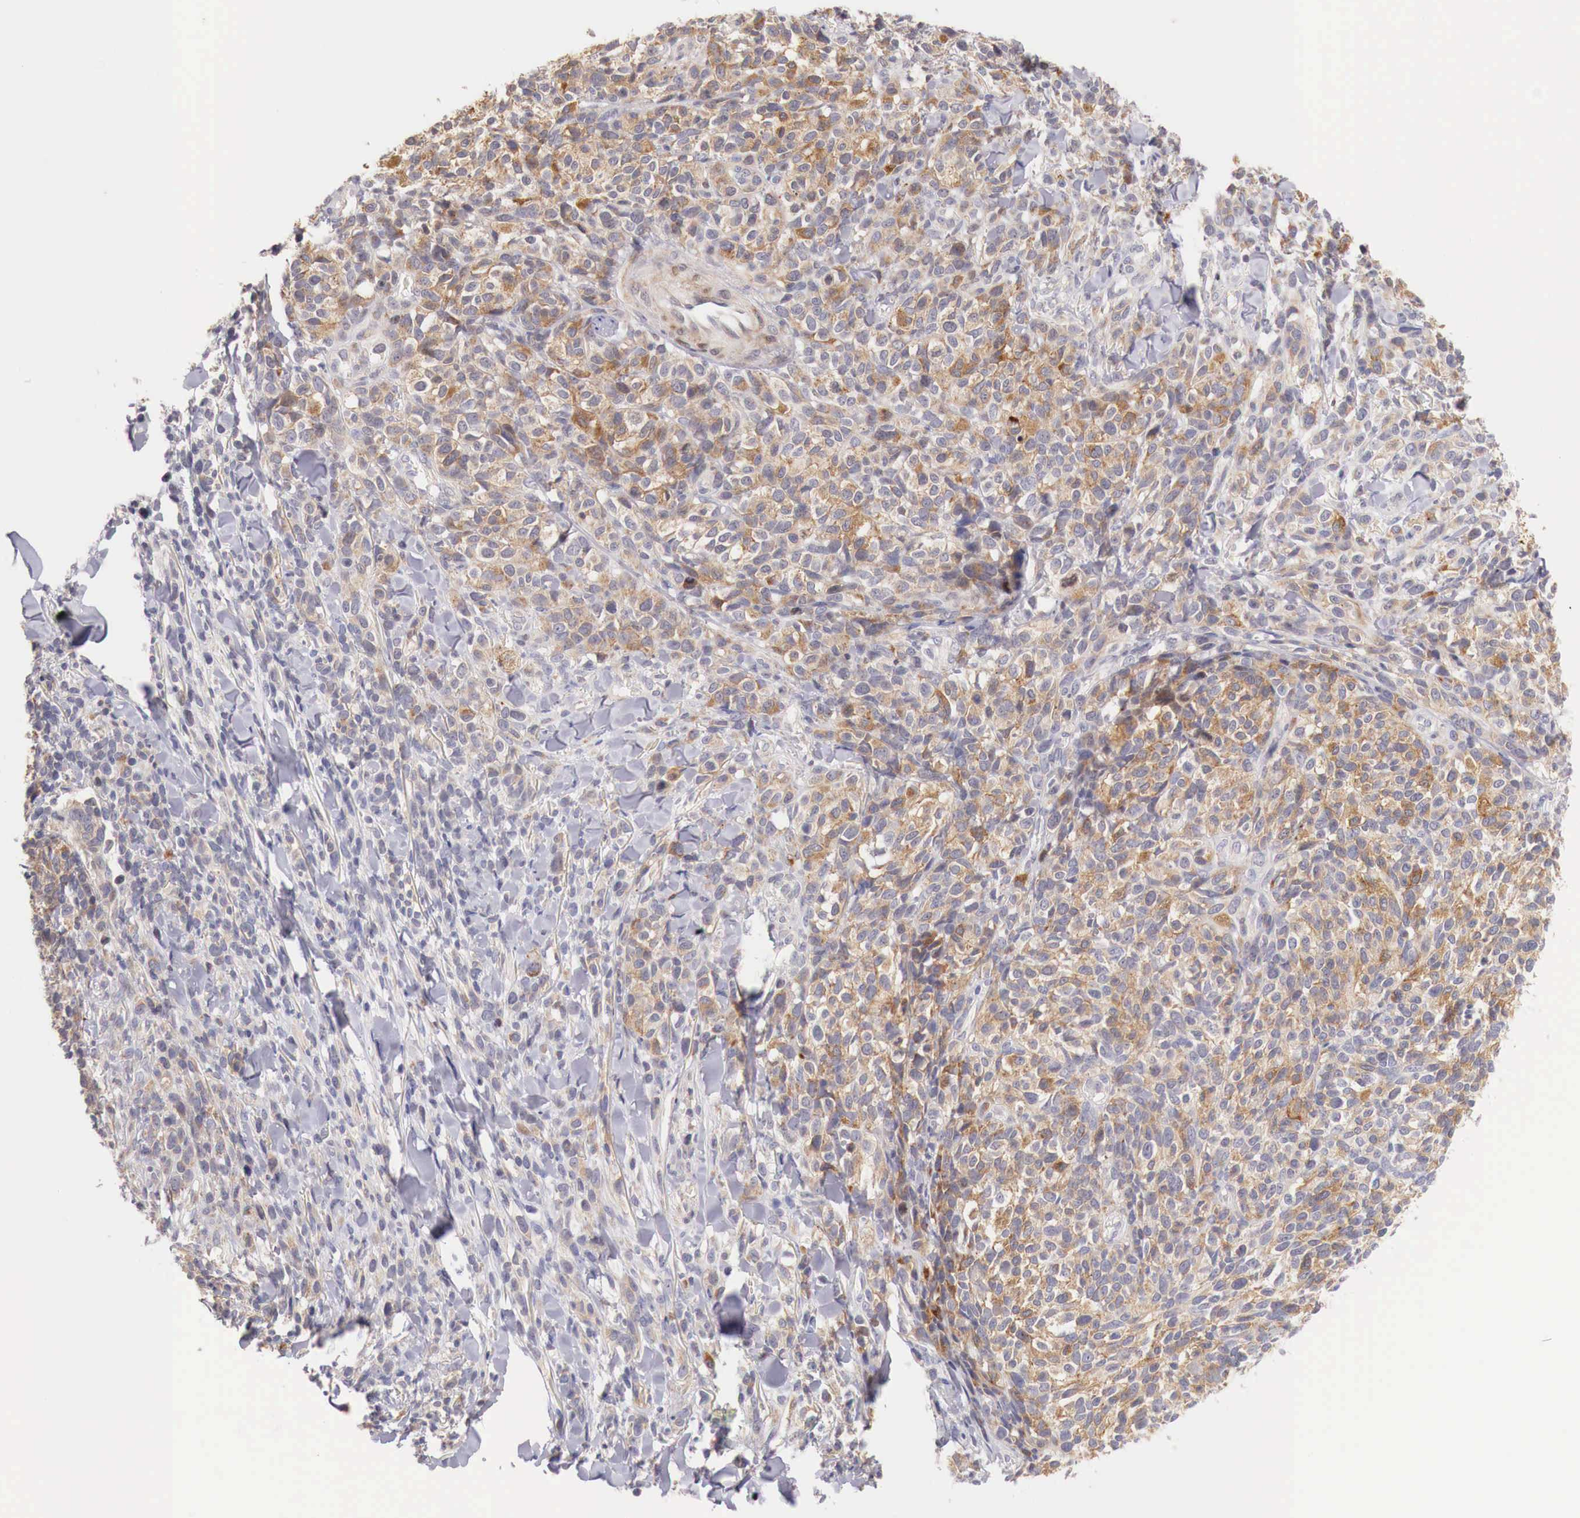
{"staining": {"intensity": "moderate", "quantity": "25%-75%", "location": "cytoplasmic/membranous"}, "tissue": "melanoma", "cell_type": "Tumor cells", "image_type": "cancer", "snomed": [{"axis": "morphology", "description": "Malignant melanoma, NOS"}, {"axis": "topography", "description": "Skin"}], "caption": "Brown immunohistochemical staining in human melanoma exhibits moderate cytoplasmic/membranous positivity in approximately 25%-75% of tumor cells.", "gene": "CLCN5", "patient": {"sex": "female", "age": 85}}